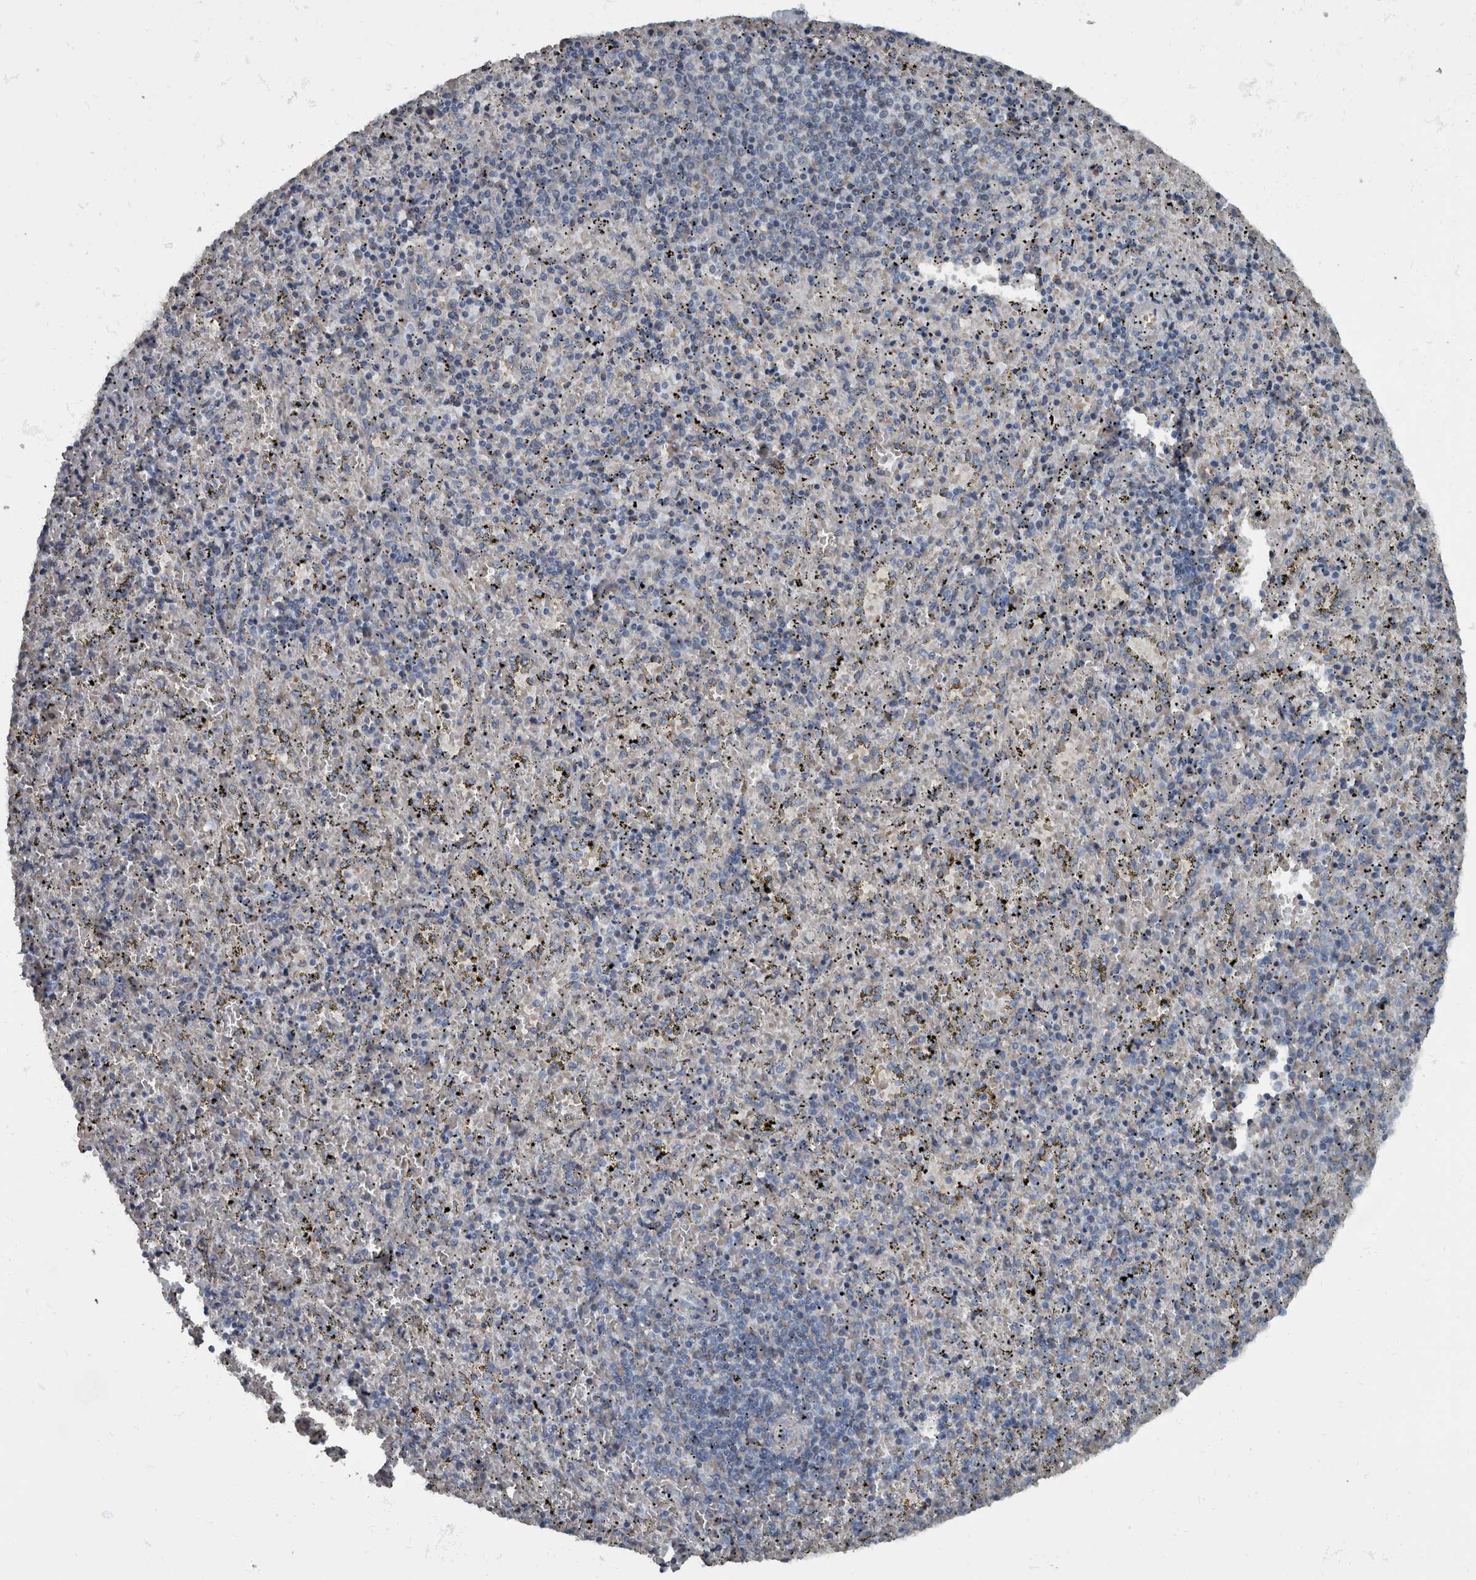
{"staining": {"intensity": "weak", "quantity": "<25%", "location": "cytoplasmic/membranous"}, "tissue": "spleen", "cell_type": "Cells in red pulp", "image_type": "normal", "snomed": [{"axis": "morphology", "description": "Normal tissue, NOS"}, {"axis": "topography", "description": "Spleen"}], "caption": "IHC of benign human spleen displays no expression in cells in red pulp. (Stains: DAB IHC with hematoxylin counter stain, Microscopy: brightfield microscopy at high magnification).", "gene": "RABGGTB", "patient": {"sex": "male", "age": 11}}